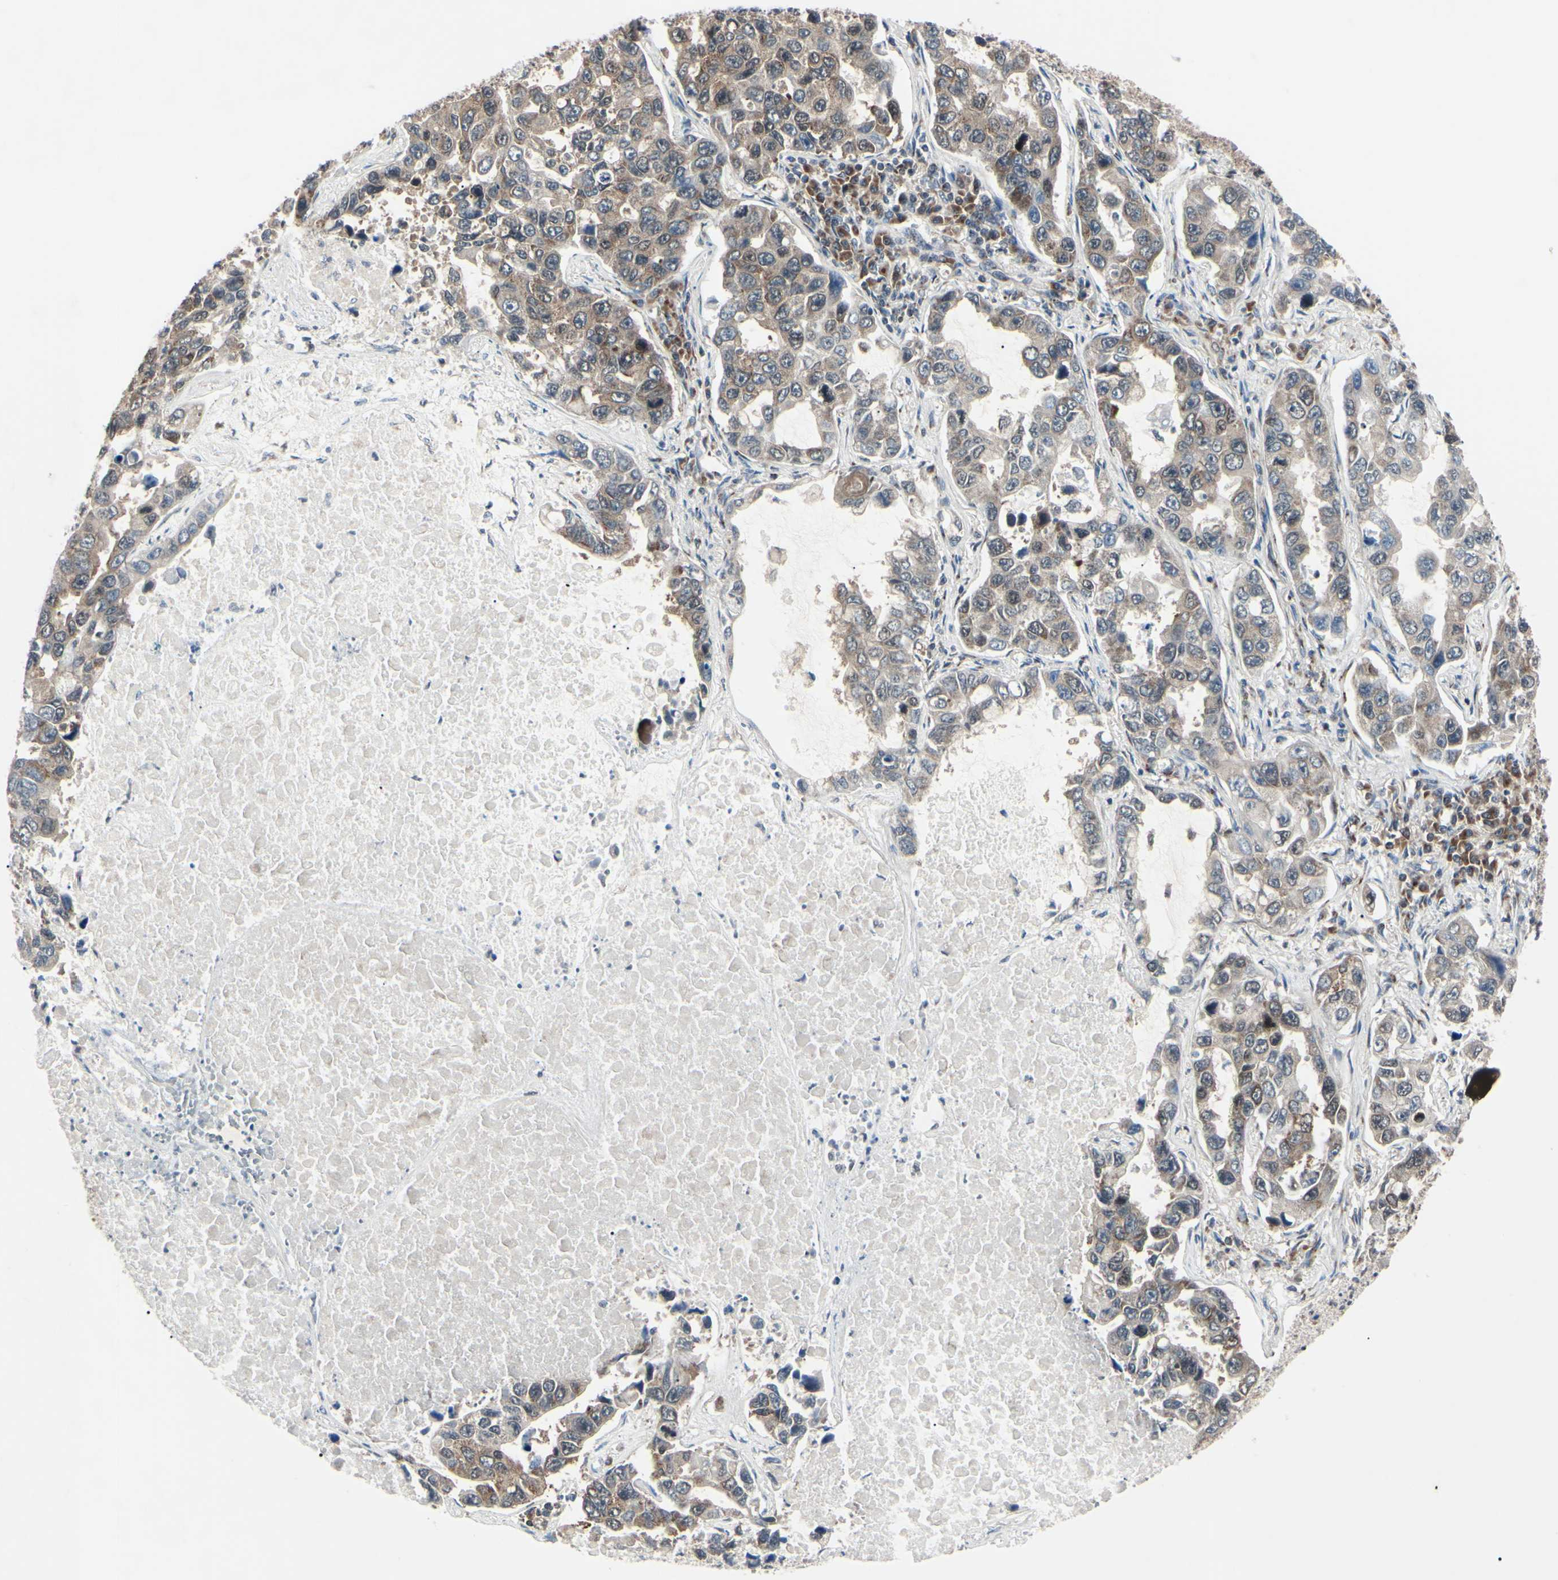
{"staining": {"intensity": "moderate", "quantity": "25%-75%", "location": "cytoplasmic/membranous"}, "tissue": "lung cancer", "cell_type": "Tumor cells", "image_type": "cancer", "snomed": [{"axis": "morphology", "description": "Adenocarcinoma, NOS"}, {"axis": "topography", "description": "Lung"}], "caption": "Approximately 25%-75% of tumor cells in lung cancer reveal moderate cytoplasmic/membranous protein positivity as visualized by brown immunohistochemical staining.", "gene": "MAPRE1", "patient": {"sex": "male", "age": 64}}